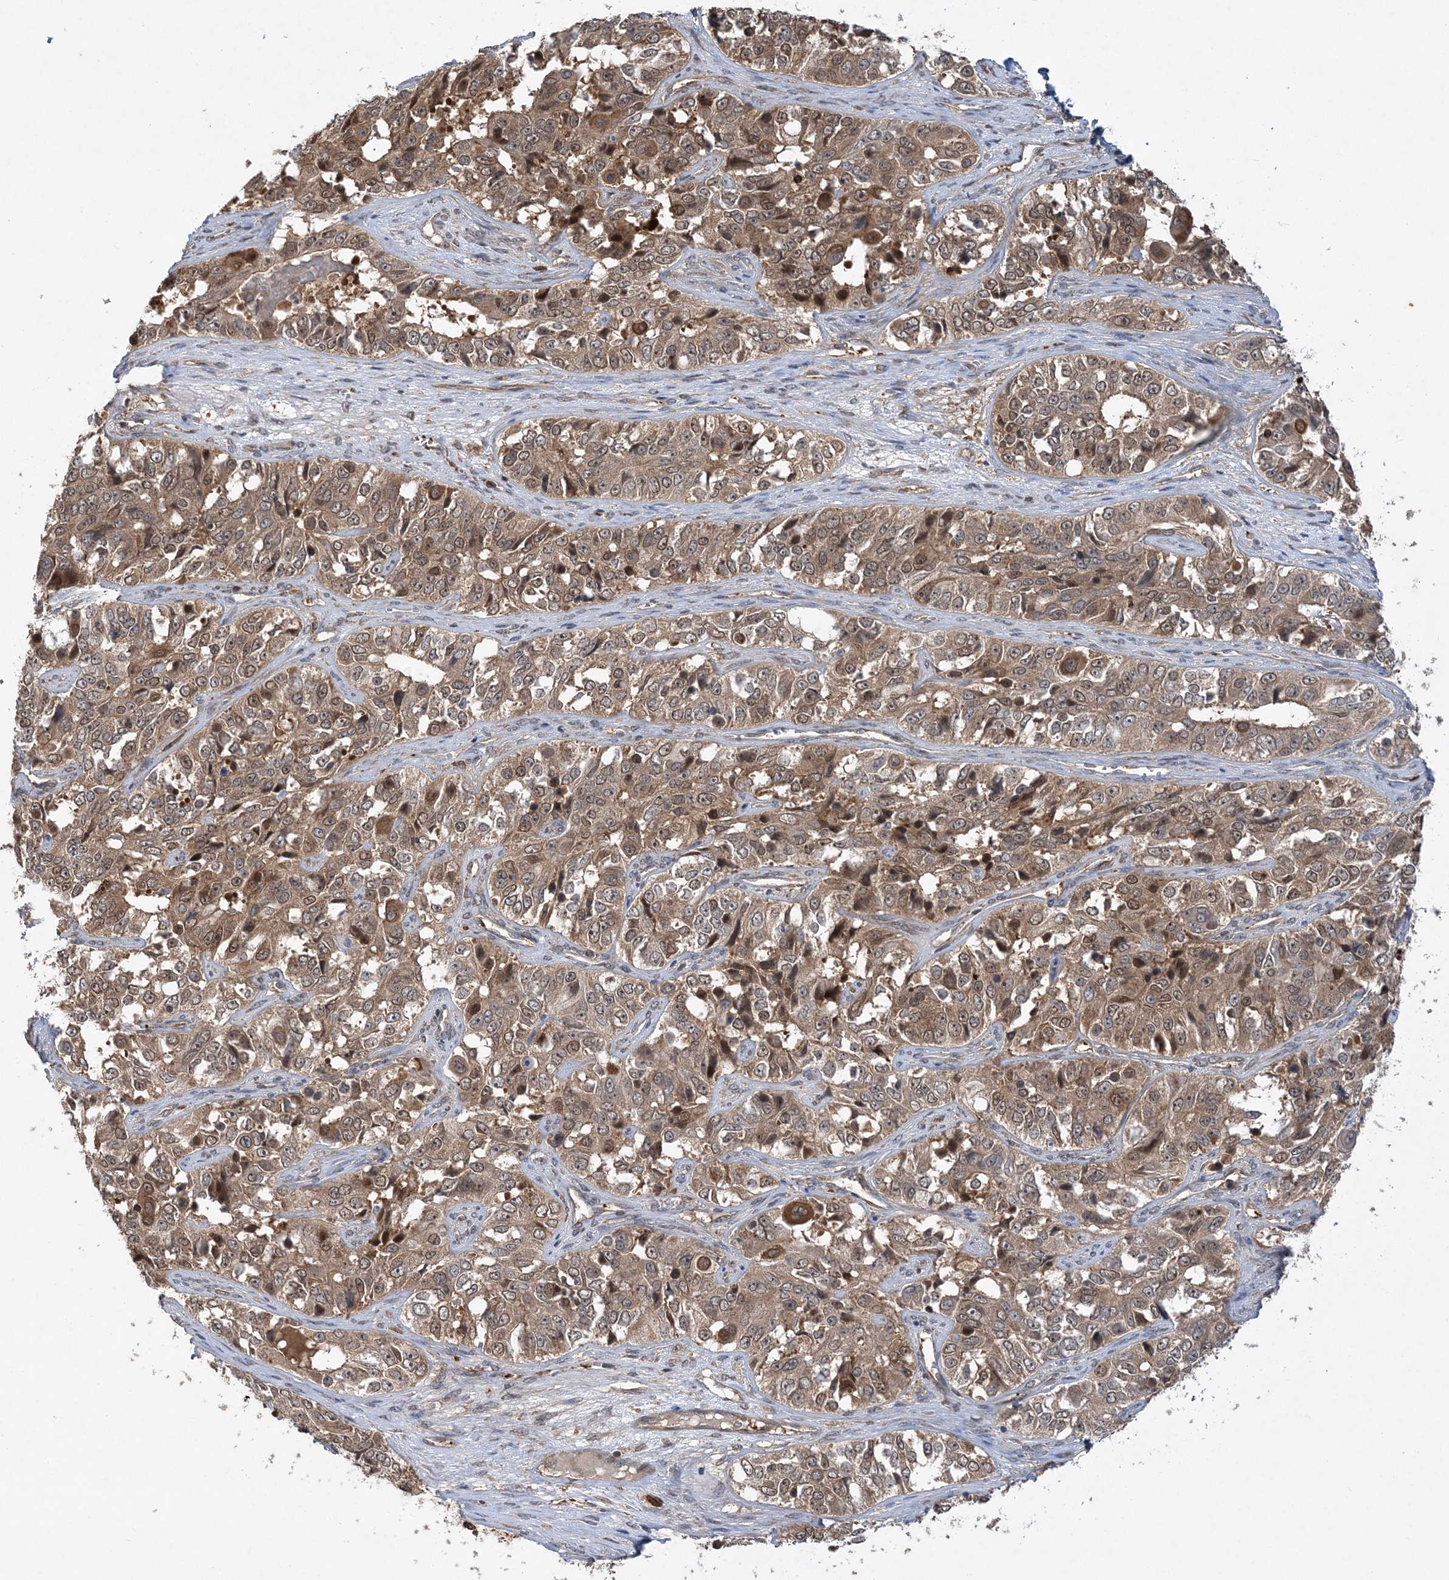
{"staining": {"intensity": "moderate", "quantity": ">75%", "location": "cytoplasmic/membranous"}, "tissue": "ovarian cancer", "cell_type": "Tumor cells", "image_type": "cancer", "snomed": [{"axis": "morphology", "description": "Carcinoma, endometroid"}, {"axis": "topography", "description": "Ovary"}], "caption": "High-magnification brightfield microscopy of ovarian cancer (endometroid carcinoma) stained with DAB (brown) and counterstained with hematoxylin (blue). tumor cells exhibit moderate cytoplasmic/membranous staining is appreciated in about>75% of cells. (Brightfield microscopy of DAB IHC at high magnification).", "gene": "ACYP1", "patient": {"sex": "female", "age": 51}}